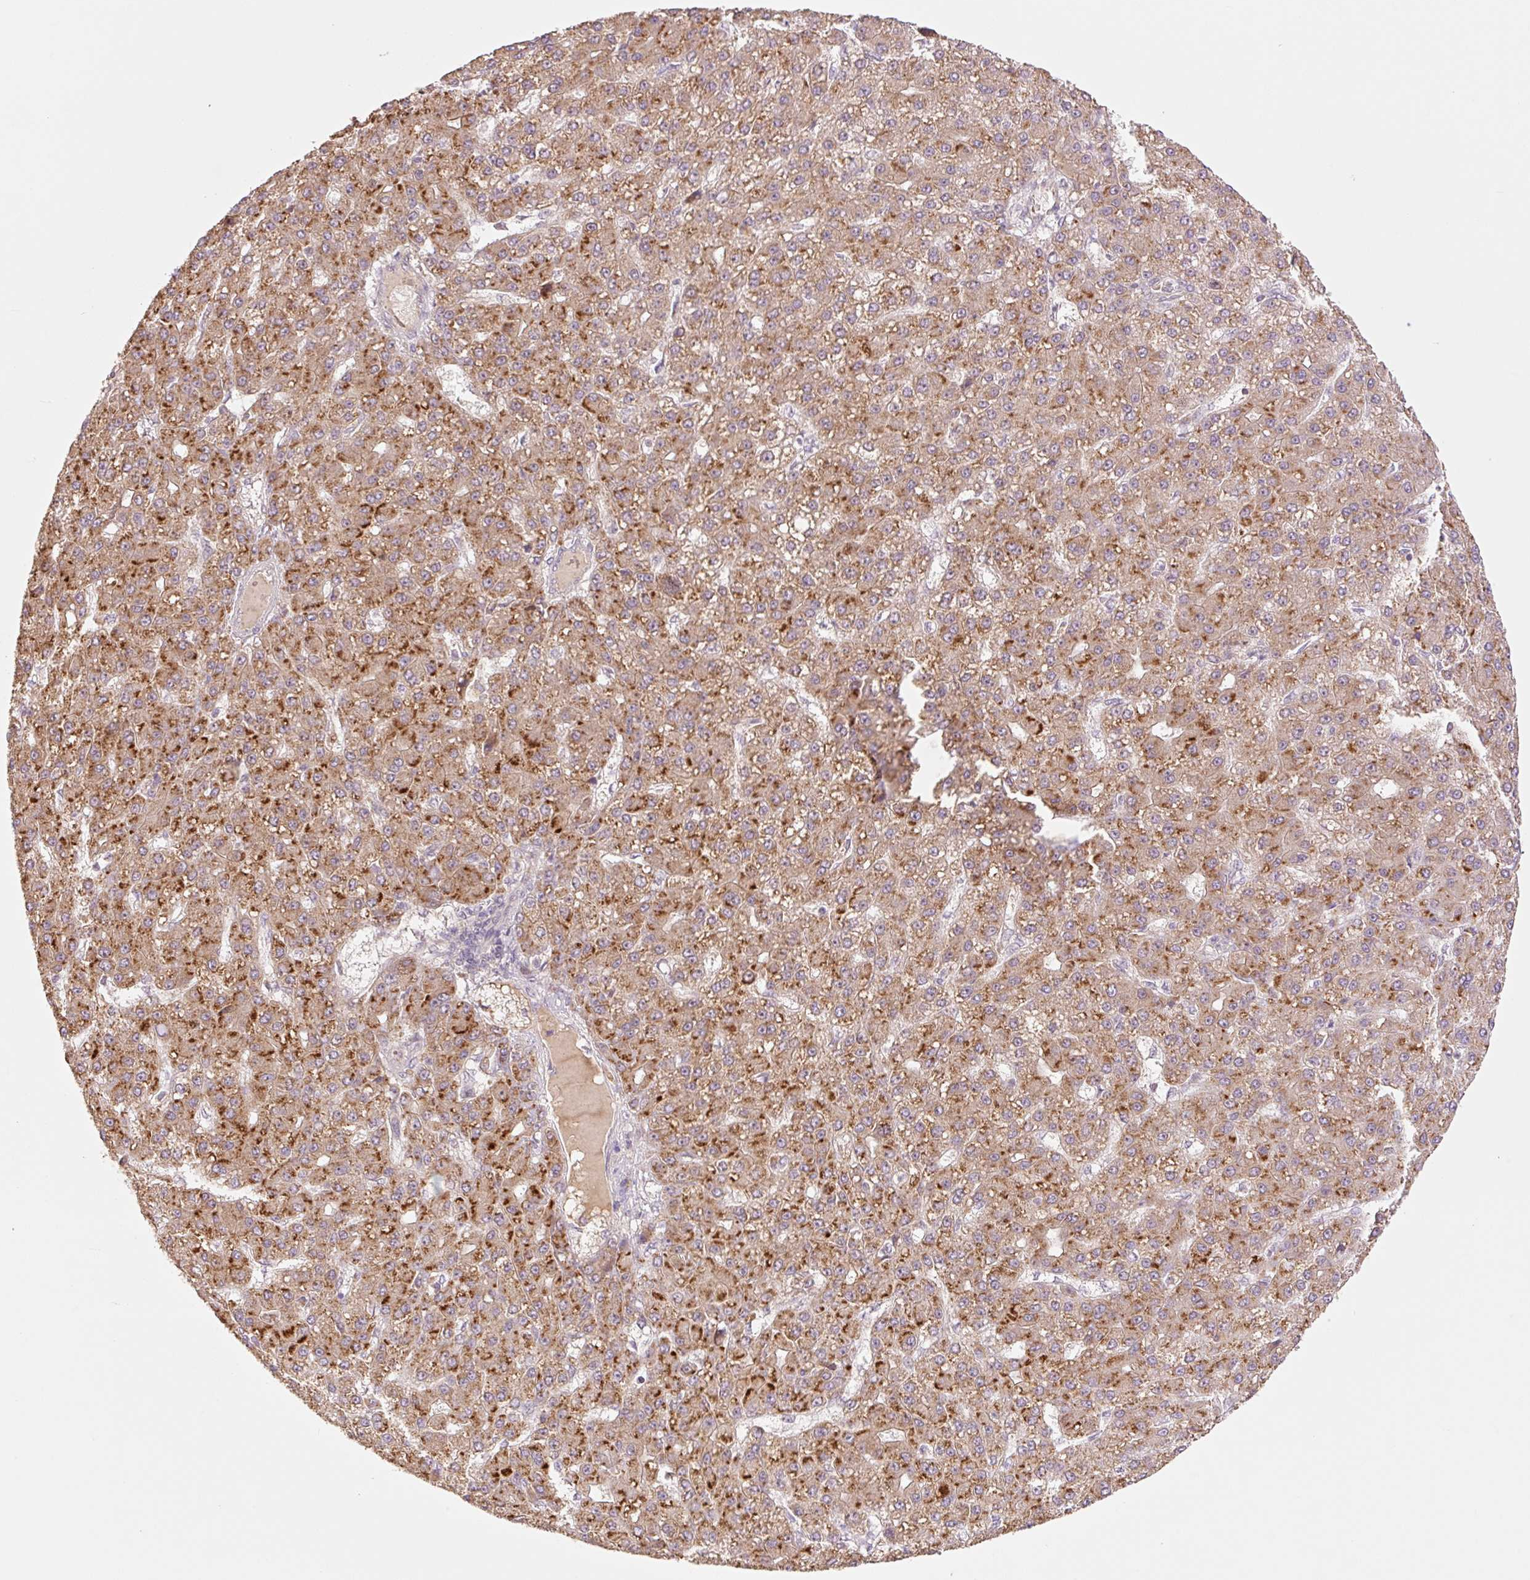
{"staining": {"intensity": "strong", "quantity": ">75%", "location": "cytoplasmic/membranous"}, "tissue": "liver cancer", "cell_type": "Tumor cells", "image_type": "cancer", "snomed": [{"axis": "morphology", "description": "Carcinoma, Hepatocellular, NOS"}, {"axis": "topography", "description": "Liver"}], "caption": "Hepatocellular carcinoma (liver) was stained to show a protein in brown. There is high levels of strong cytoplasmic/membranous expression in approximately >75% of tumor cells. (DAB IHC, brown staining for protein, blue staining for nuclei).", "gene": "YJU2B", "patient": {"sex": "male", "age": 67}}